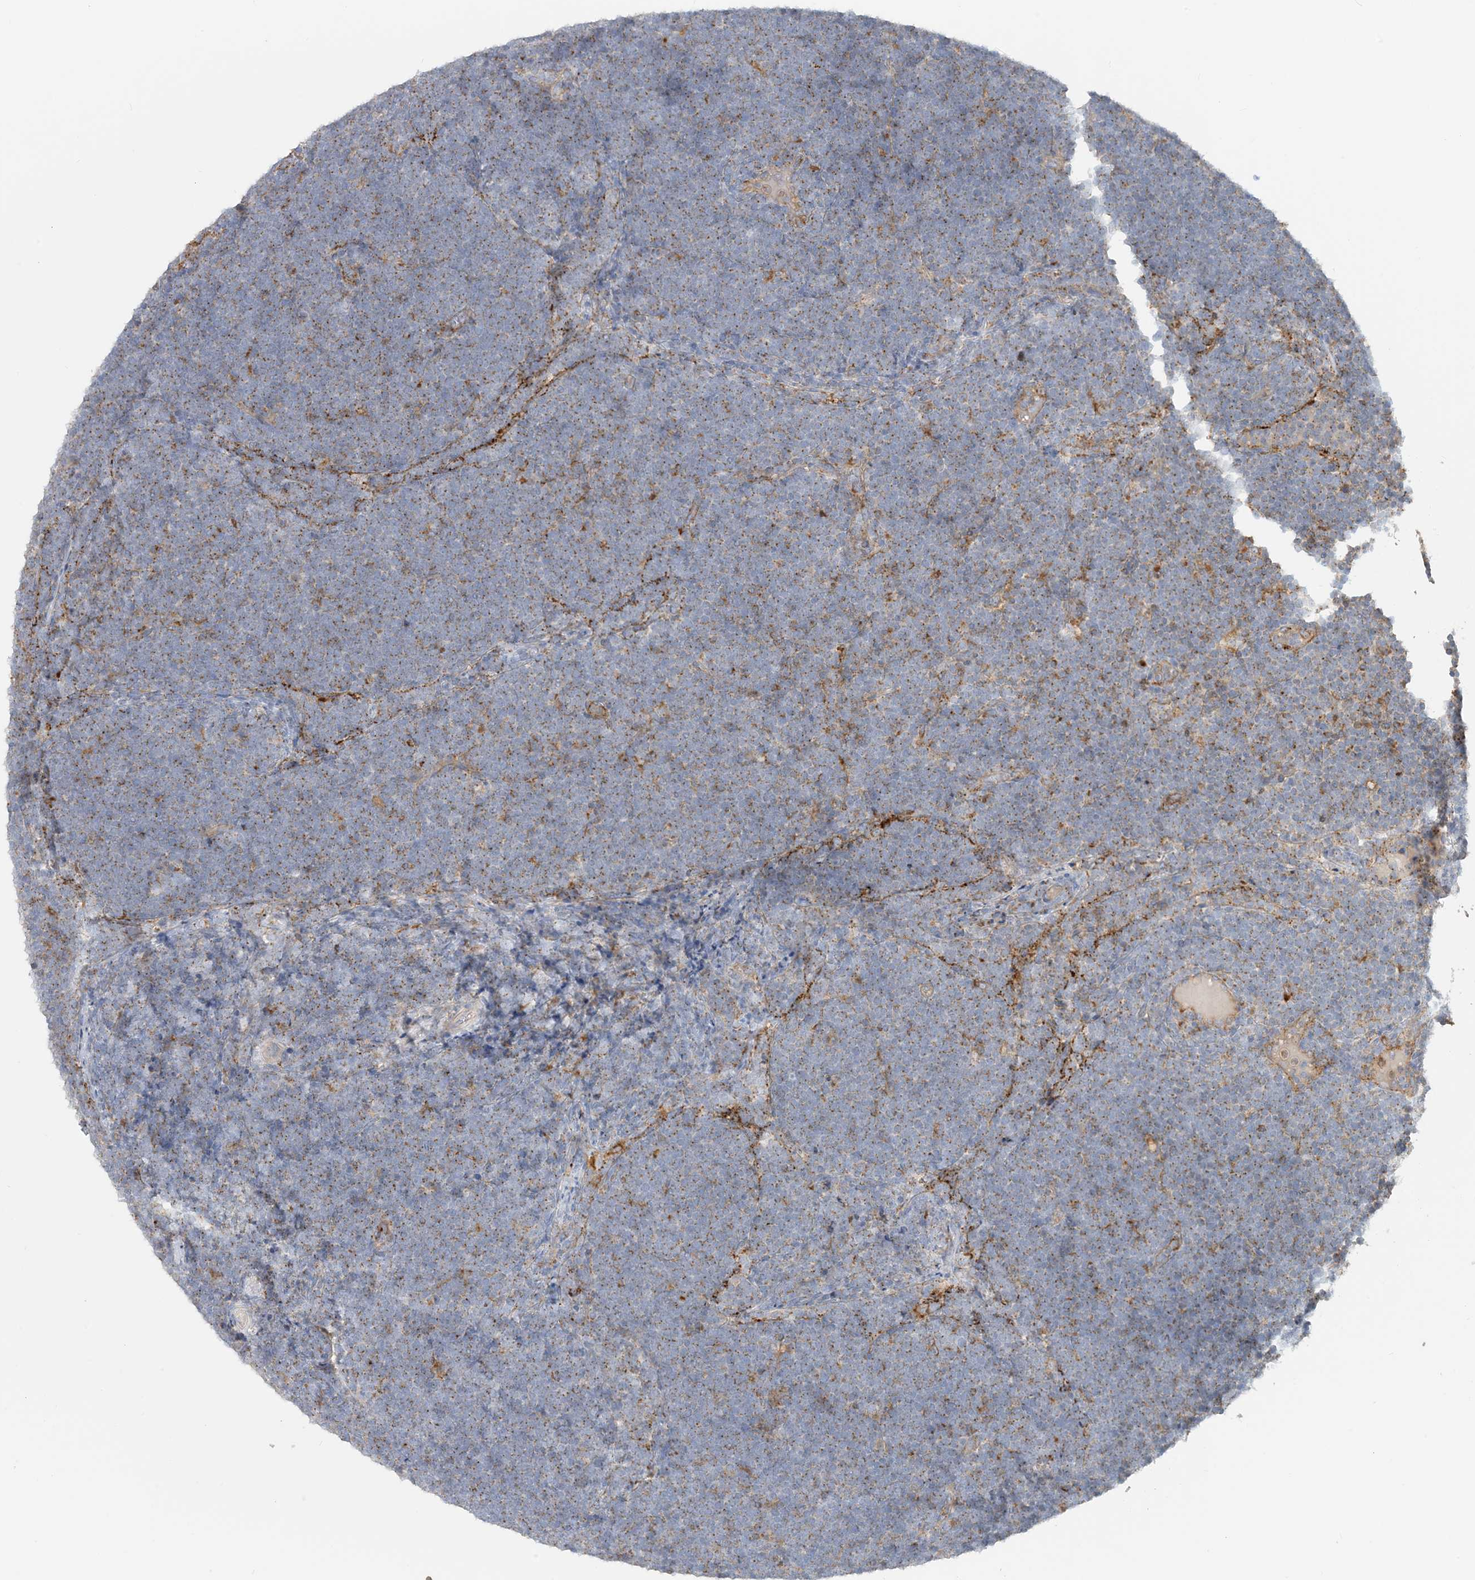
{"staining": {"intensity": "weak", "quantity": "25%-75%", "location": "cytoplasmic/membranous"}, "tissue": "lymphoma", "cell_type": "Tumor cells", "image_type": "cancer", "snomed": [{"axis": "morphology", "description": "Malignant lymphoma, non-Hodgkin's type, High grade"}, {"axis": "topography", "description": "Lymph node"}], "caption": "High-grade malignant lymphoma, non-Hodgkin's type stained with a protein marker shows weak staining in tumor cells.", "gene": "SPPL2A", "patient": {"sex": "male", "age": 13}}